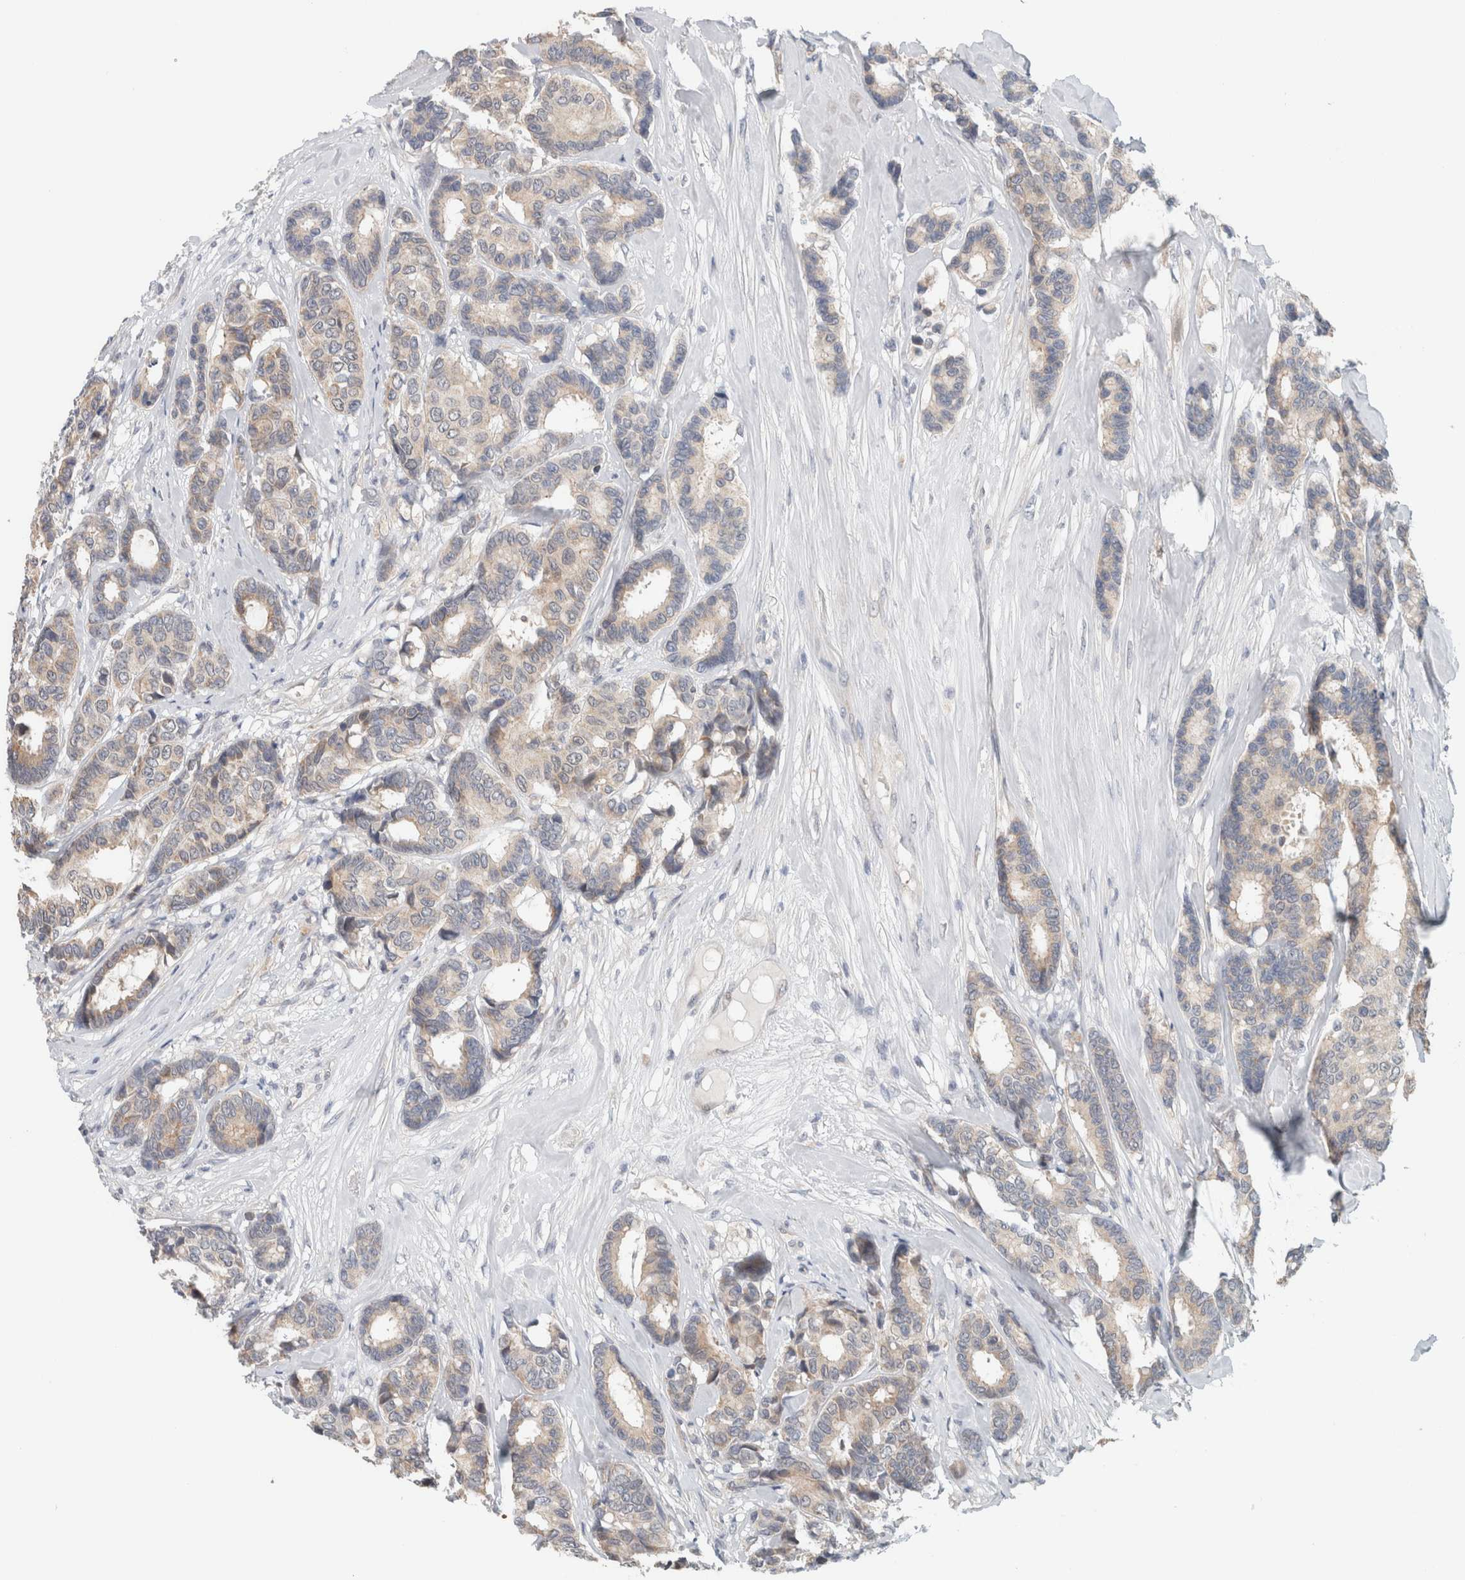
{"staining": {"intensity": "weak", "quantity": "25%-75%", "location": "cytoplasmic/membranous"}, "tissue": "breast cancer", "cell_type": "Tumor cells", "image_type": "cancer", "snomed": [{"axis": "morphology", "description": "Duct carcinoma"}, {"axis": "topography", "description": "Breast"}], "caption": "Infiltrating ductal carcinoma (breast) stained with a brown dye displays weak cytoplasmic/membranous positive staining in about 25%-75% of tumor cells.", "gene": "CRAT", "patient": {"sex": "female", "age": 87}}